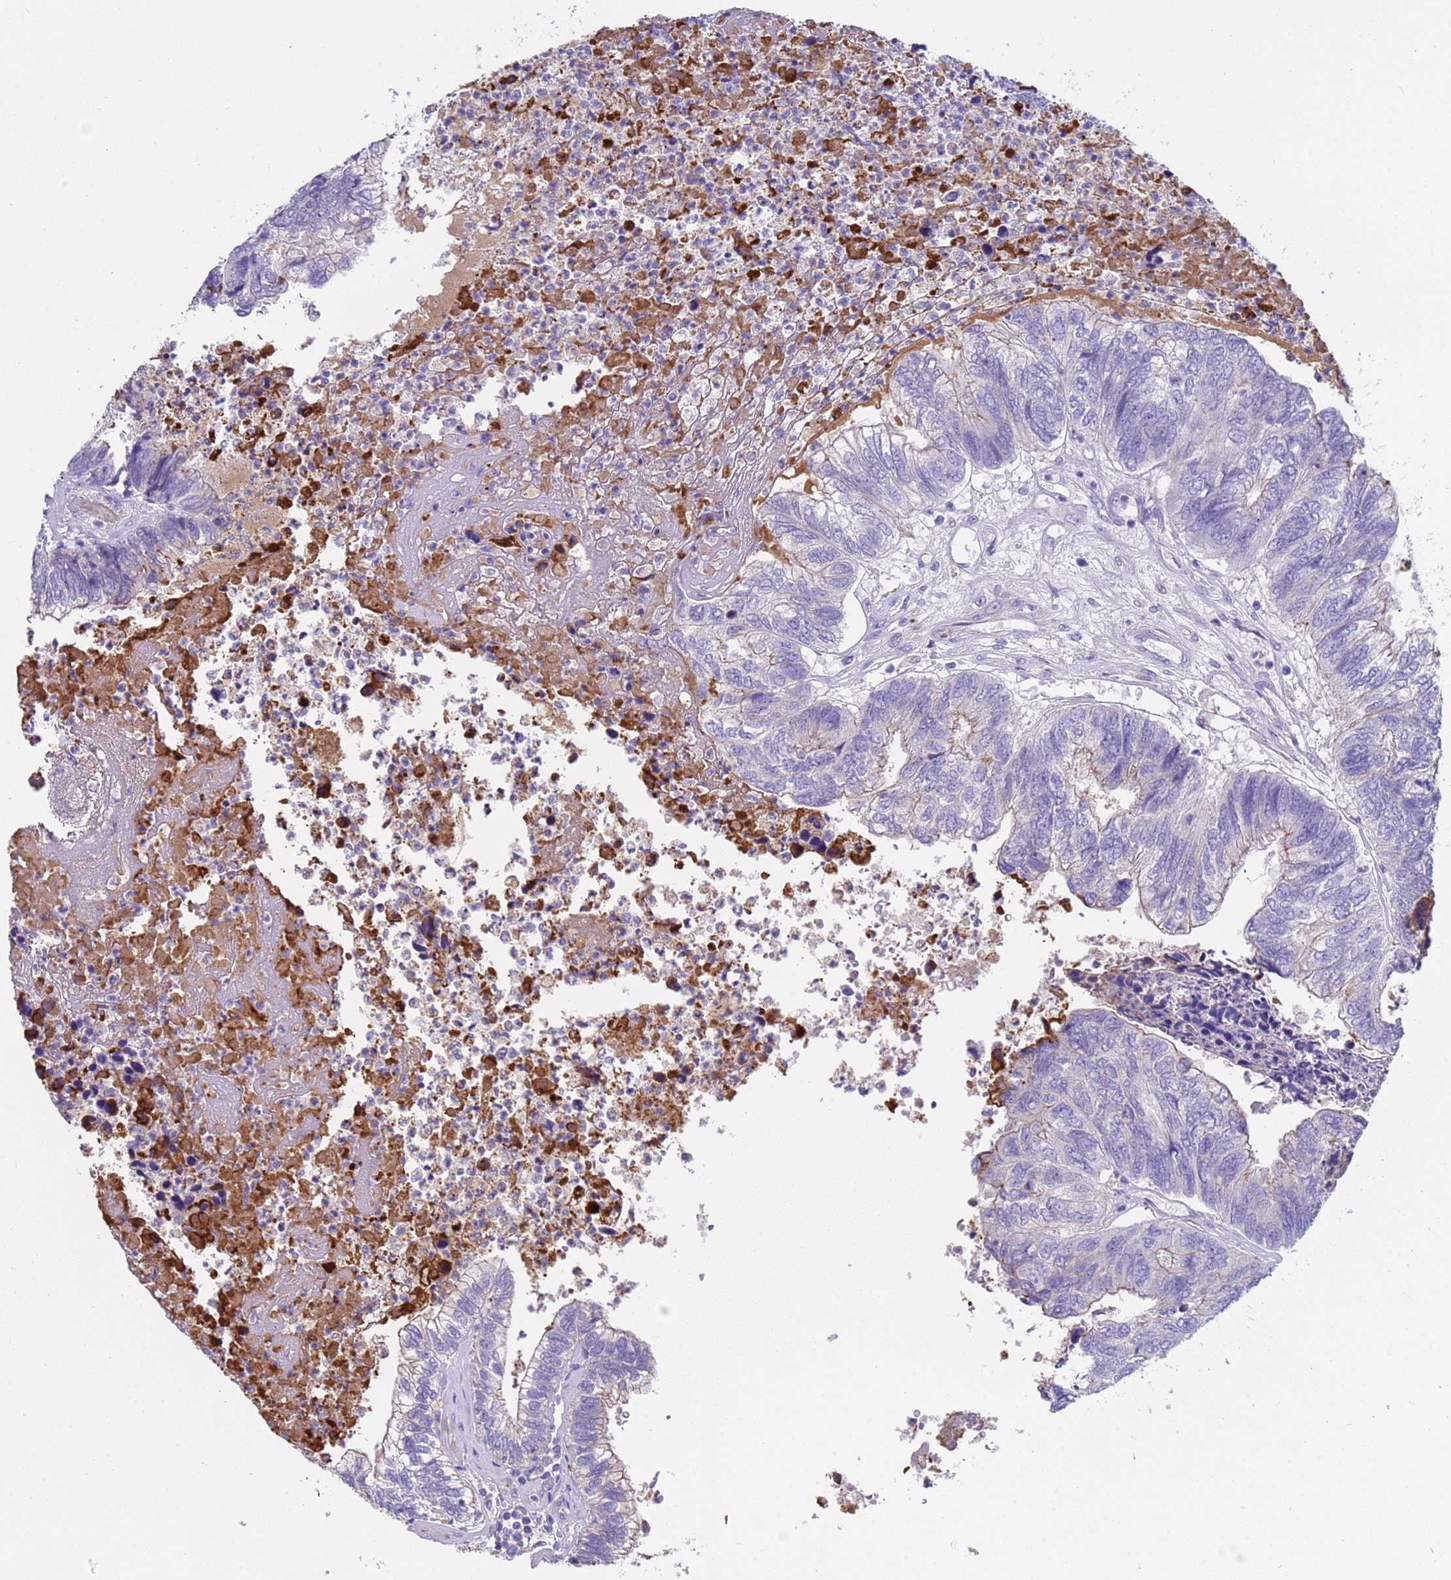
{"staining": {"intensity": "negative", "quantity": "none", "location": "none"}, "tissue": "colorectal cancer", "cell_type": "Tumor cells", "image_type": "cancer", "snomed": [{"axis": "morphology", "description": "Adenocarcinoma, NOS"}, {"axis": "topography", "description": "Colon"}], "caption": "Histopathology image shows no protein positivity in tumor cells of colorectal cancer tissue.", "gene": "C4orf46", "patient": {"sex": "female", "age": 67}}